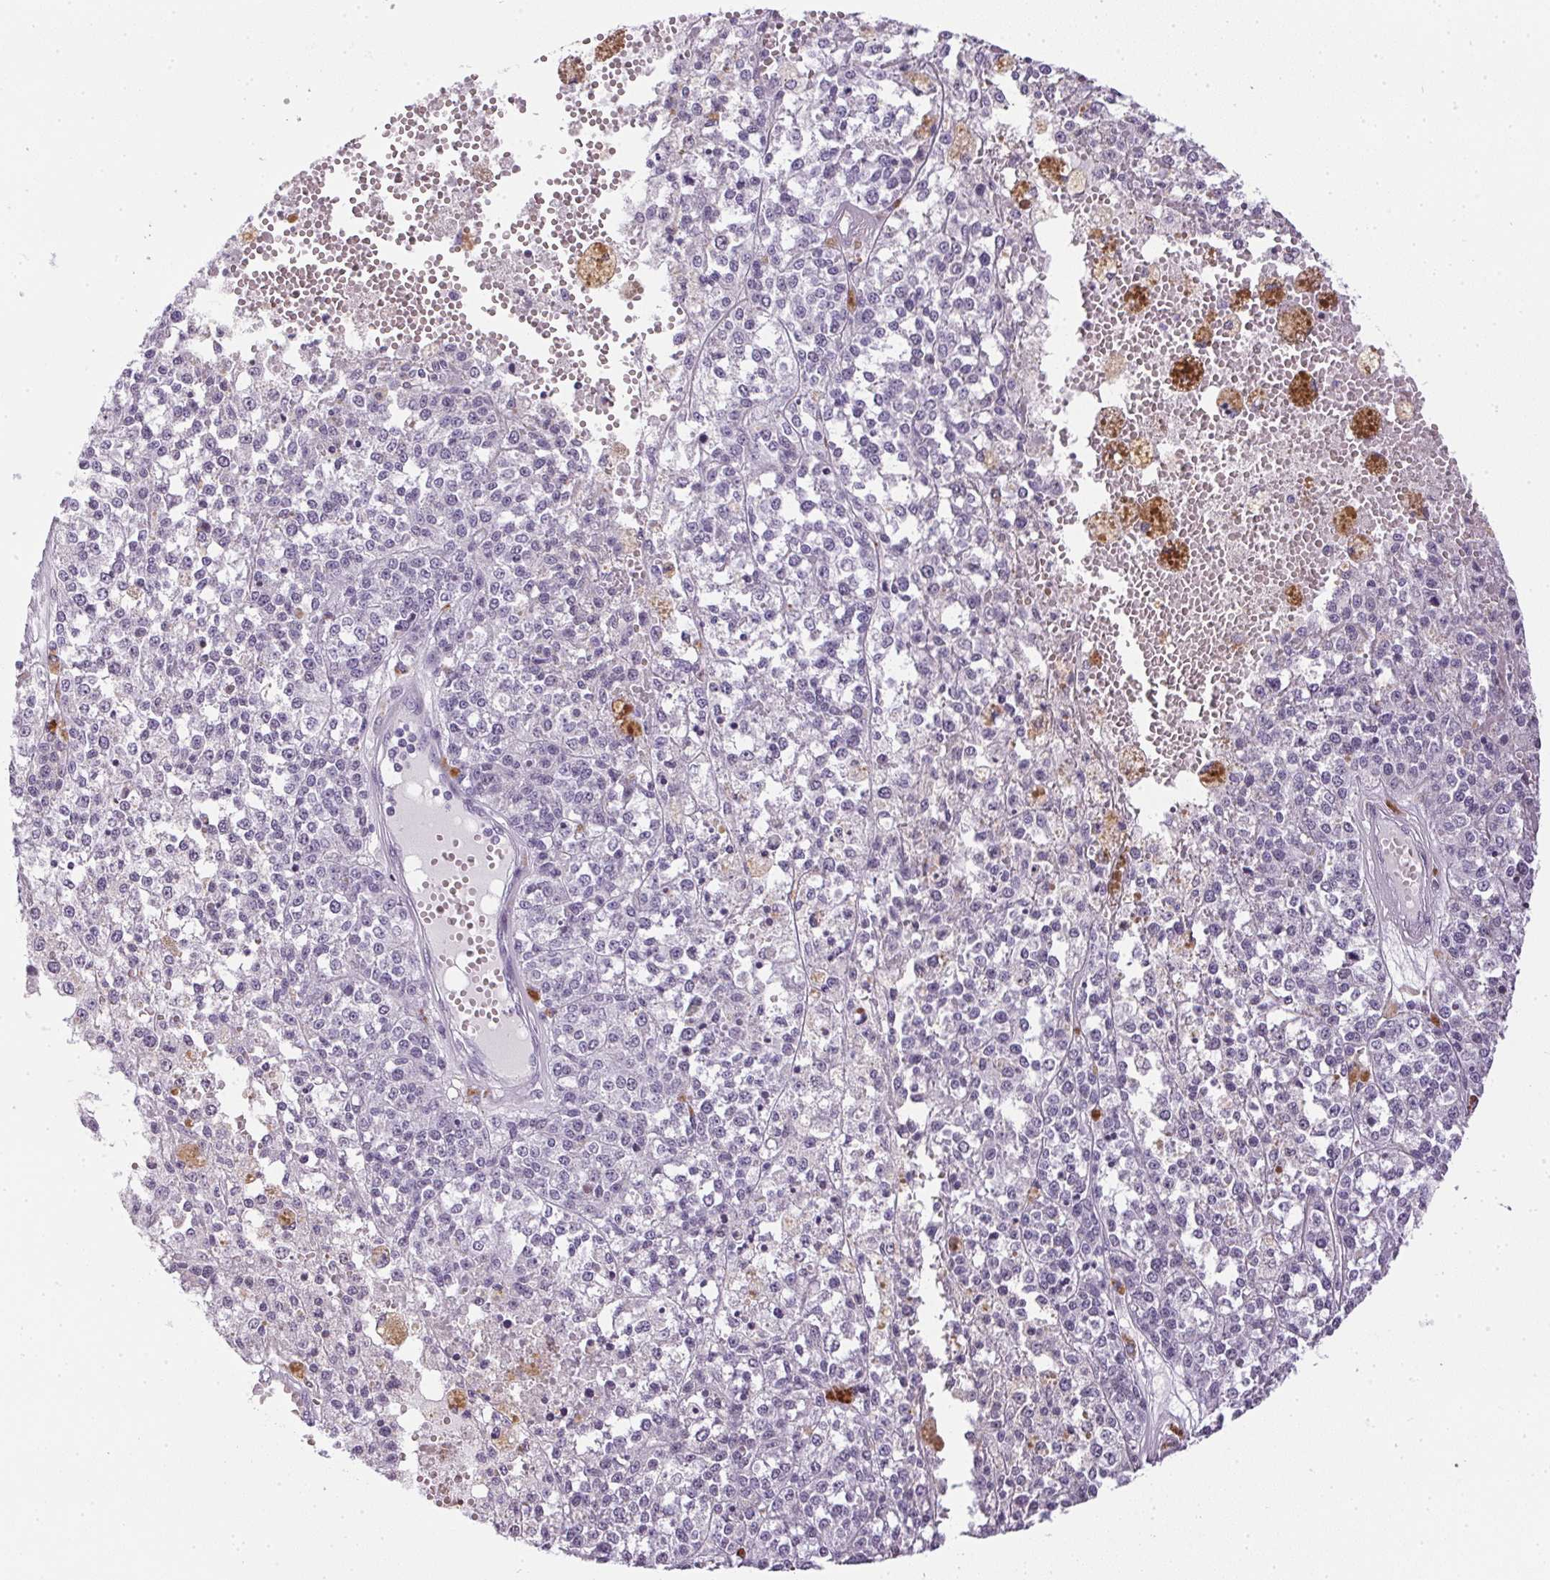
{"staining": {"intensity": "negative", "quantity": "none", "location": "none"}, "tissue": "melanoma", "cell_type": "Tumor cells", "image_type": "cancer", "snomed": [{"axis": "morphology", "description": "Malignant melanoma, Metastatic site"}, {"axis": "topography", "description": "Lymph node"}], "caption": "High power microscopy image of an IHC photomicrograph of melanoma, revealing no significant expression in tumor cells.", "gene": "GSDMC", "patient": {"sex": "female", "age": 64}}